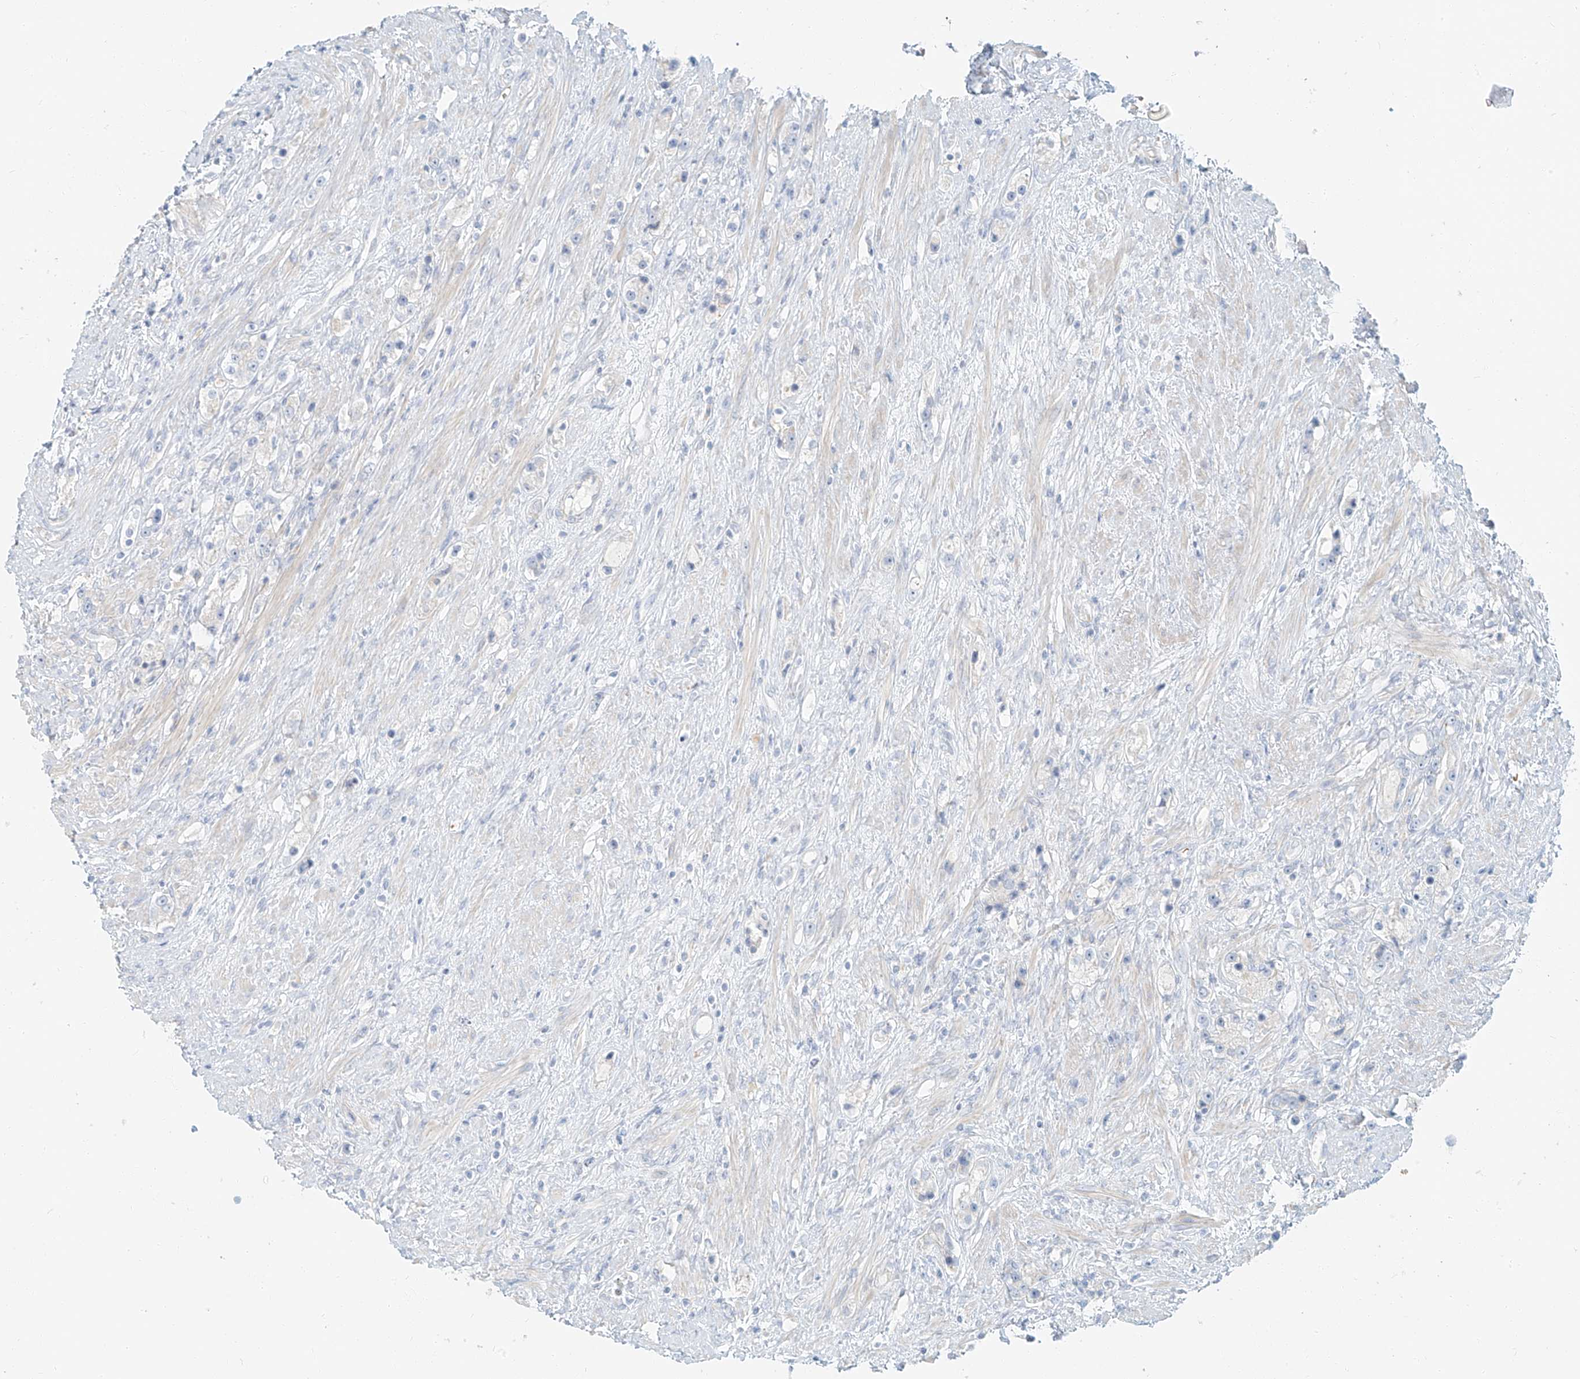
{"staining": {"intensity": "negative", "quantity": "none", "location": "none"}, "tissue": "prostate cancer", "cell_type": "Tumor cells", "image_type": "cancer", "snomed": [{"axis": "morphology", "description": "Adenocarcinoma, High grade"}, {"axis": "topography", "description": "Prostate"}], "caption": "Histopathology image shows no significant protein staining in tumor cells of prostate cancer.", "gene": "PGC", "patient": {"sex": "male", "age": 63}}